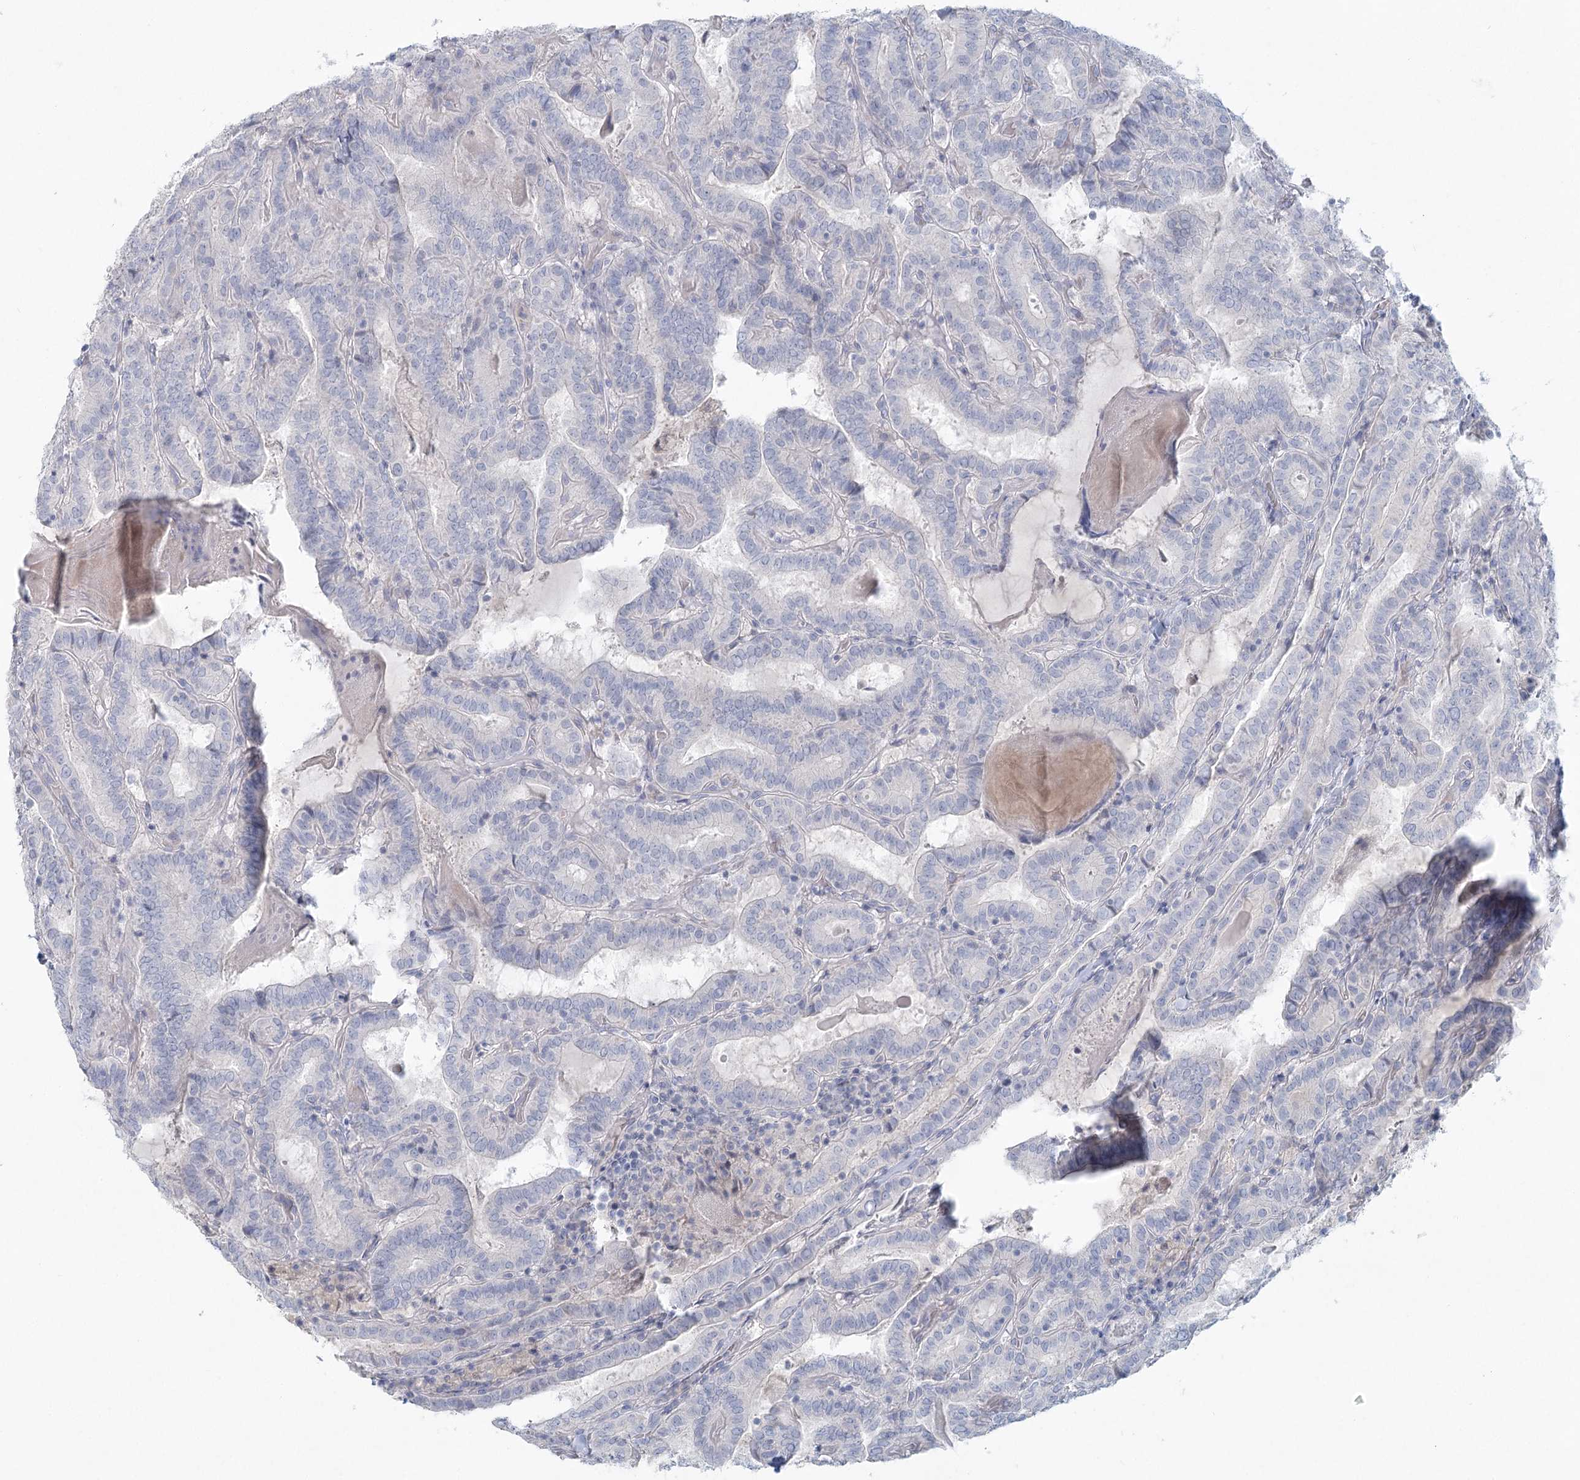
{"staining": {"intensity": "negative", "quantity": "none", "location": "none"}, "tissue": "thyroid cancer", "cell_type": "Tumor cells", "image_type": "cancer", "snomed": [{"axis": "morphology", "description": "Papillary adenocarcinoma, NOS"}, {"axis": "topography", "description": "Thyroid gland"}], "caption": "The photomicrograph exhibits no staining of tumor cells in thyroid cancer (papillary adenocarcinoma).", "gene": "LRP2BP", "patient": {"sex": "female", "age": 72}}